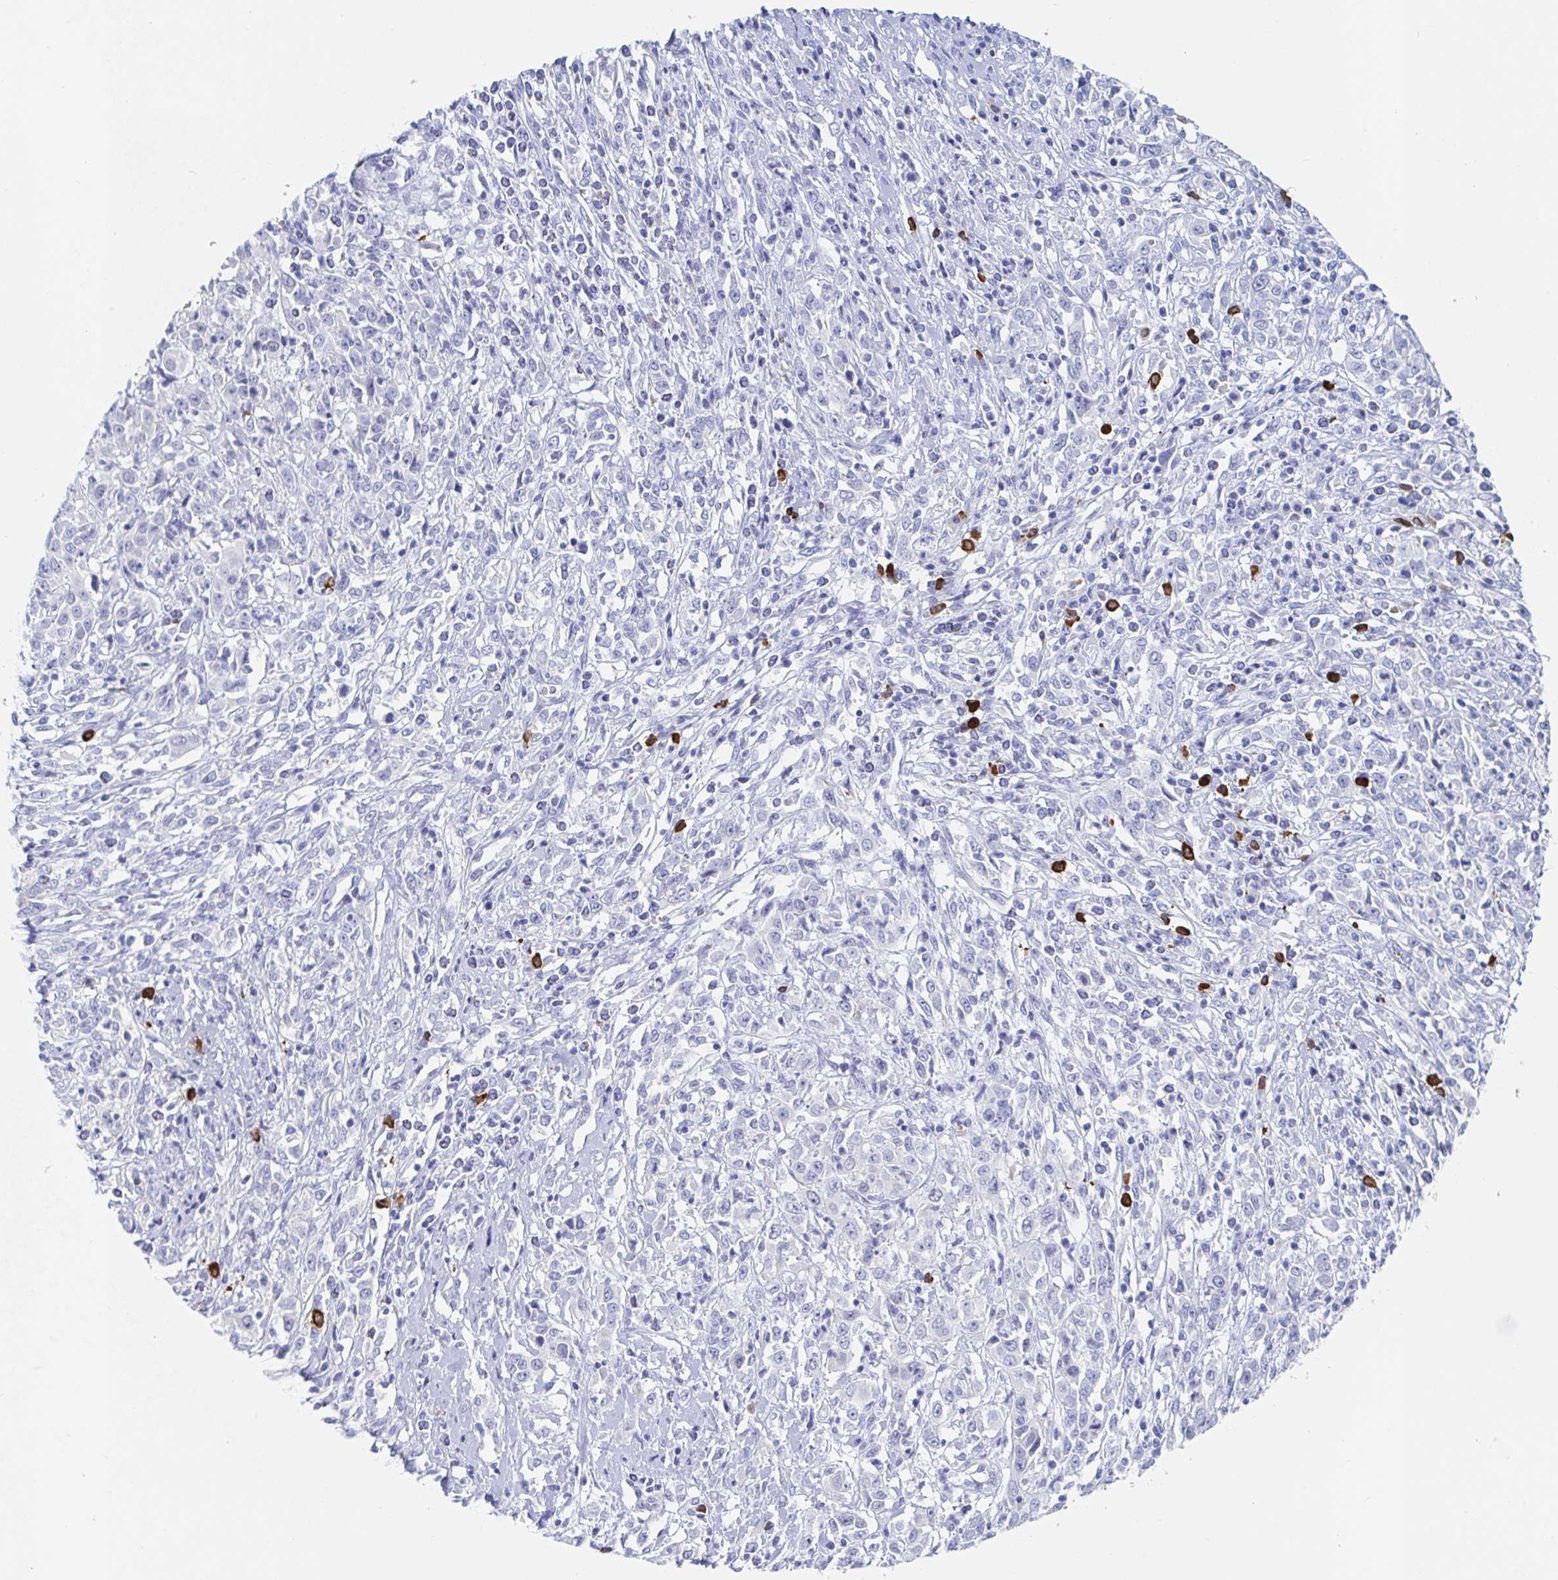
{"staining": {"intensity": "negative", "quantity": "none", "location": "none"}, "tissue": "cervical cancer", "cell_type": "Tumor cells", "image_type": "cancer", "snomed": [{"axis": "morphology", "description": "Adenocarcinoma, NOS"}, {"axis": "topography", "description": "Cervix"}], "caption": "Immunohistochemical staining of human adenocarcinoma (cervical) shows no significant staining in tumor cells.", "gene": "PACSIN1", "patient": {"sex": "female", "age": 40}}